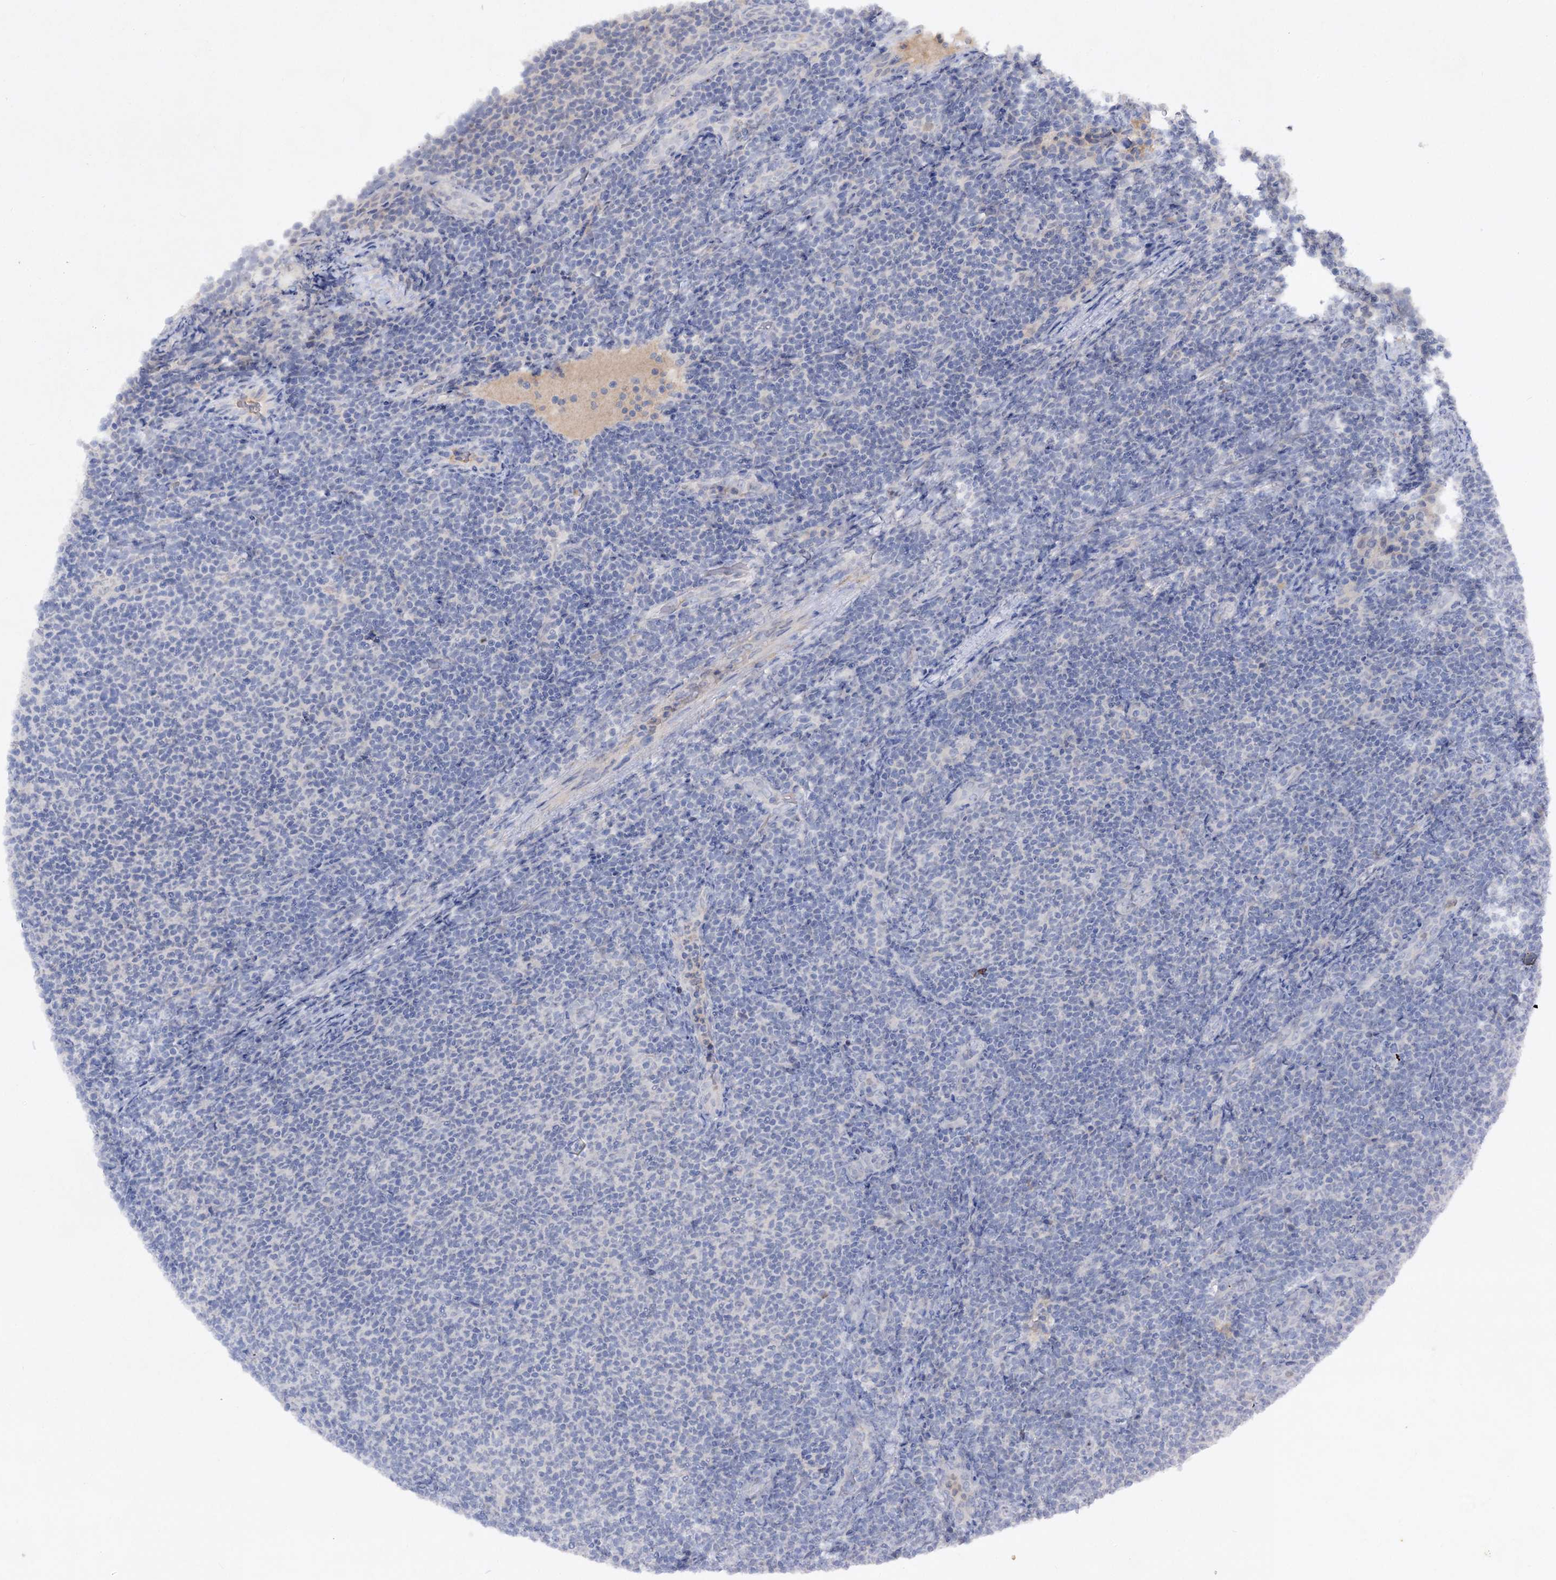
{"staining": {"intensity": "negative", "quantity": "none", "location": "none"}, "tissue": "lymphoma", "cell_type": "Tumor cells", "image_type": "cancer", "snomed": [{"axis": "morphology", "description": "Malignant lymphoma, non-Hodgkin's type, Low grade"}, {"axis": "topography", "description": "Lymph node"}], "caption": "DAB (3,3'-diaminobenzidine) immunohistochemical staining of human malignant lymphoma, non-Hodgkin's type (low-grade) demonstrates no significant expression in tumor cells. The staining was performed using DAB to visualize the protein expression in brown, while the nuclei were stained in blue with hematoxylin (Magnification: 20x).", "gene": "ATP4A", "patient": {"sex": "male", "age": 66}}